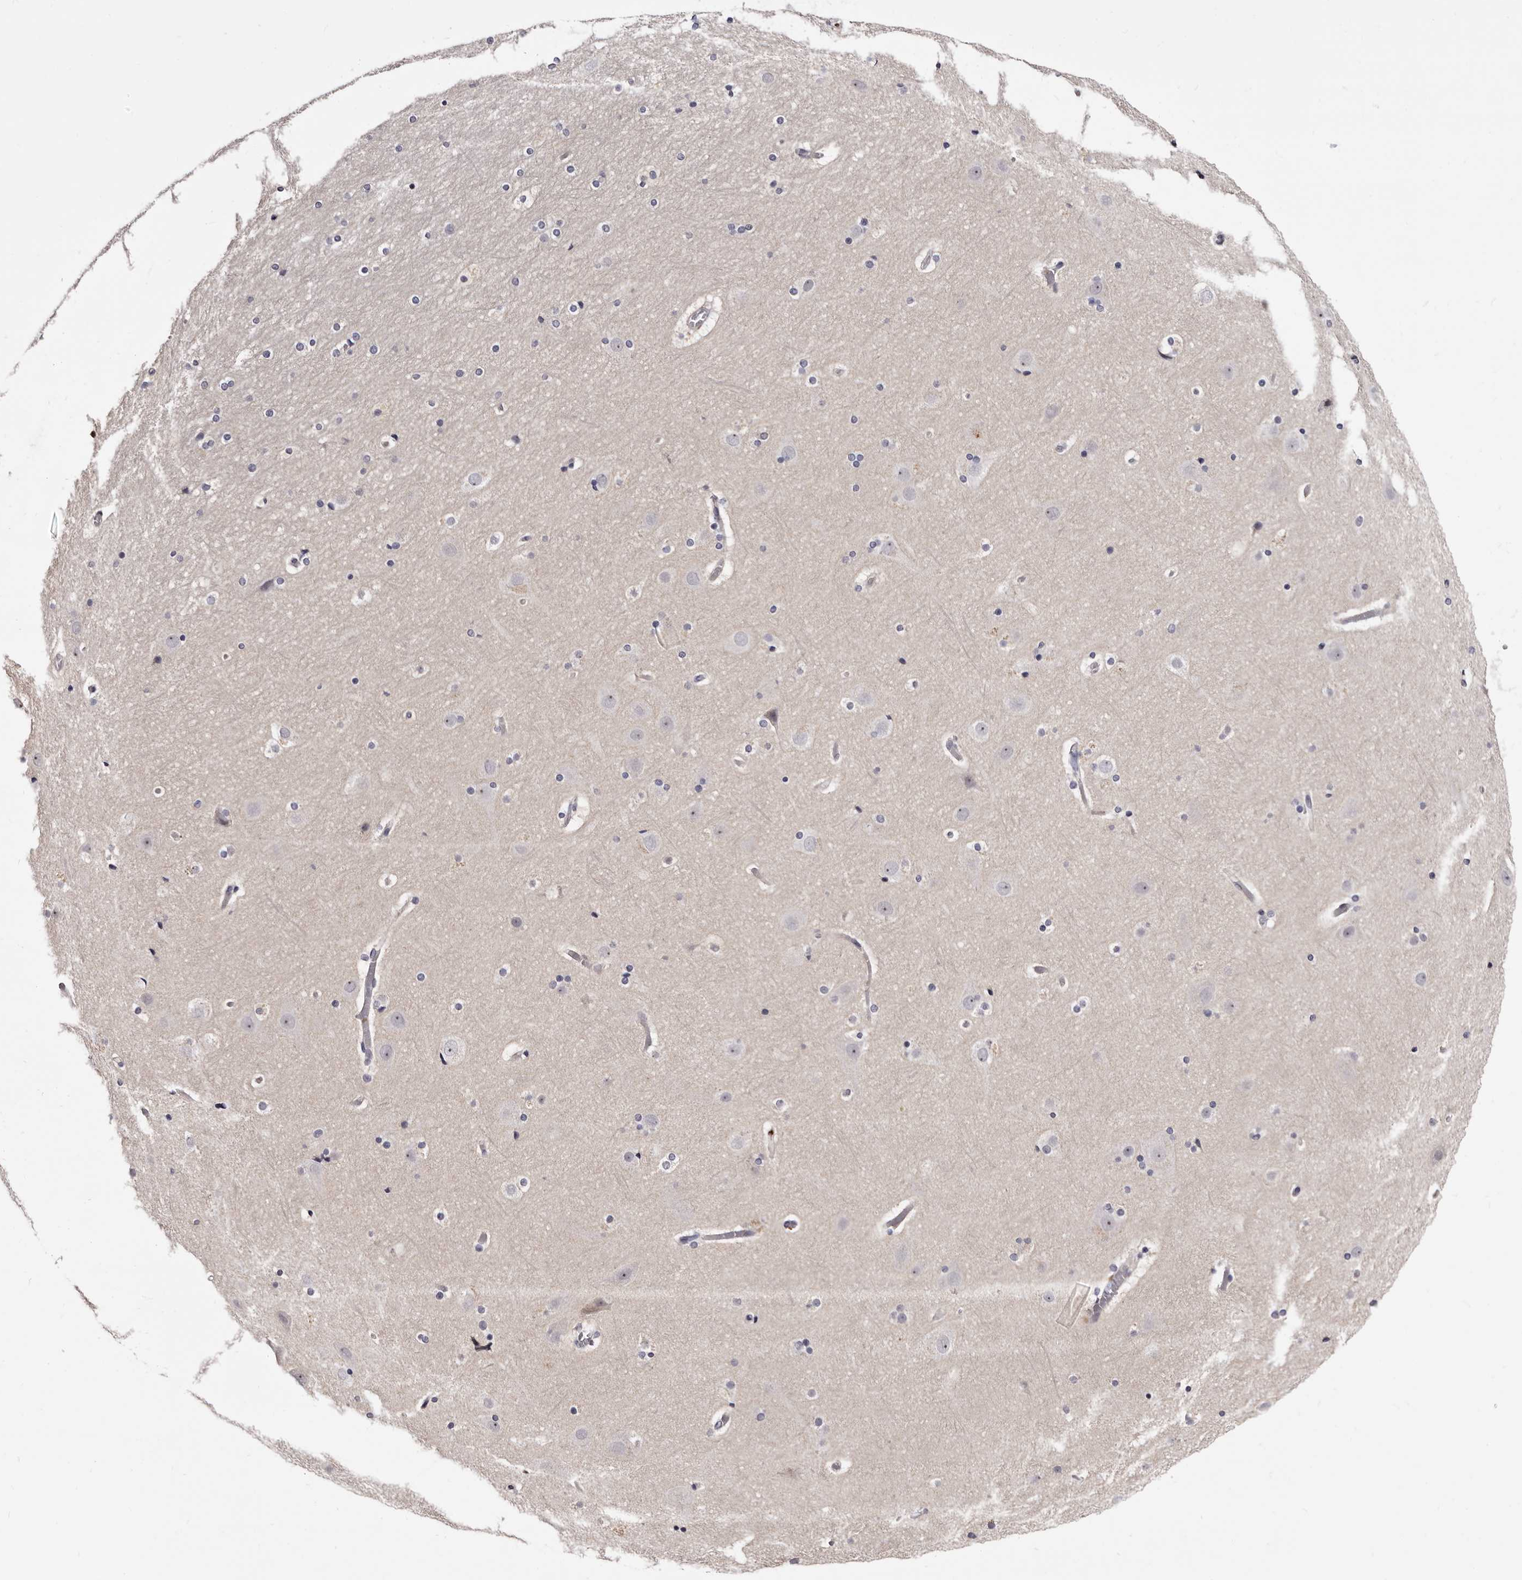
{"staining": {"intensity": "weak", "quantity": "25%-75%", "location": "cytoplasmic/membranous"}, "tissue": "cerebral cortex", "cell_type": "Endothelial cells", "image_type": "normal", "snomed": [{"axis": "morphology", "description": "Normal tissue, NOS"}, {"axis": "topography", "description": "Cerebral cortex"}], "caption": "Cerebral cortex was stained to show a protein in brown. There is low levels of weak cytoplasmic/membranous expression in approximately 25%-75% of endothelial cells.", "gene": "BPGM", "patient": {"sex": "male", "age": 57}}